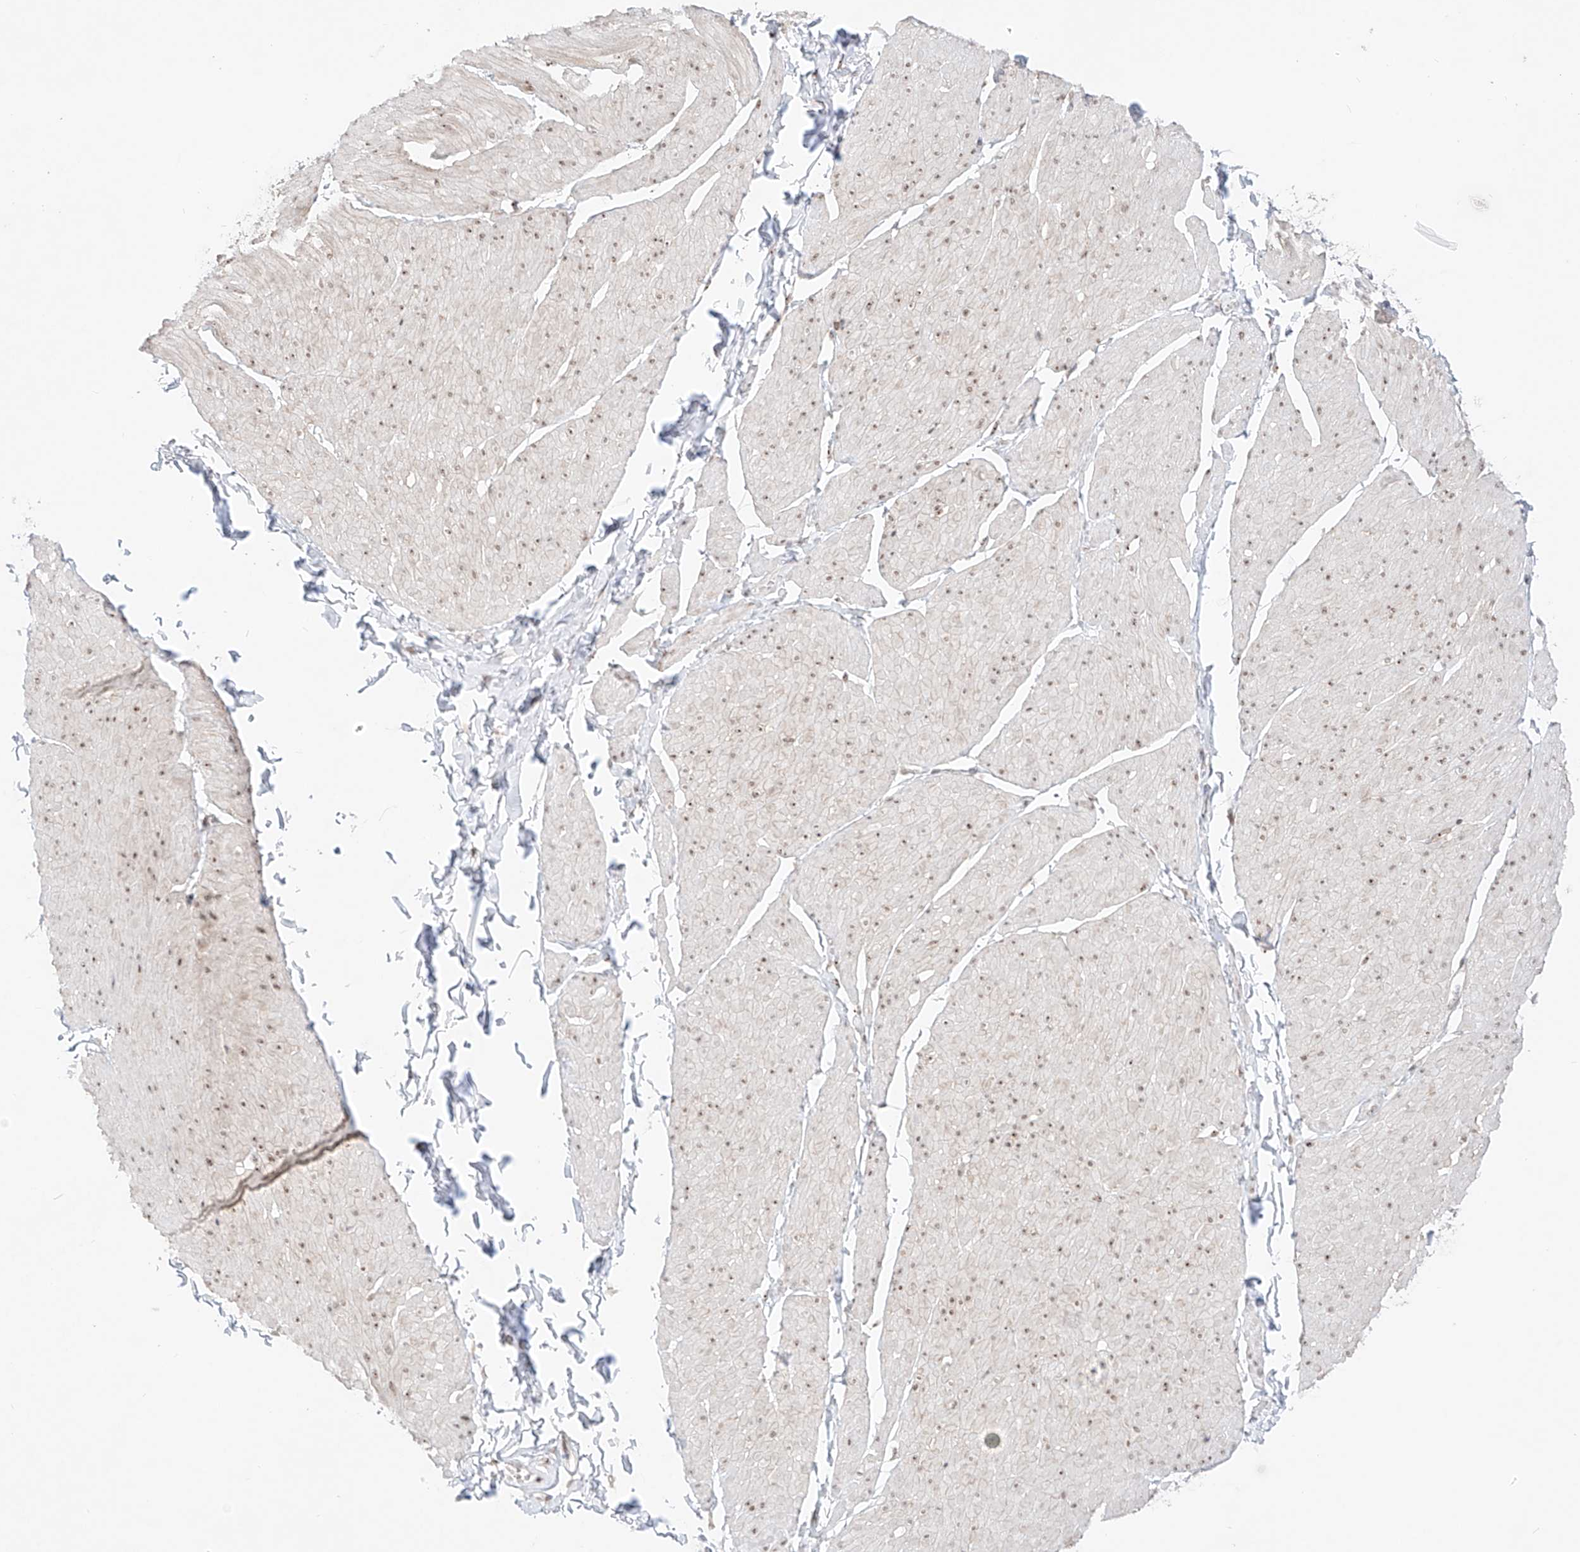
{"staining": {"intensity": "moderate", "quantity": ">75%", "location": "nuclear"}, "tissue": "smooth muscle", "cell_type": "Smooth muscle cells", "image_type": "normal", "snomed": [{"axis": "morphology", "description": "Urothelial carcinoma, High grade"}, {"axis": "topography", "description": "Urinary bladder"}], "caption": "Immunohistochemical staining of benign human smooth muscle shows moderate nuclear protein expression in approximately >75% of smooth muscle cells. (Brightfield microscopy of DAB IHC at high magnification).", "gene": "ZNF512", "patient": {"sex": "male", "age": 46}}